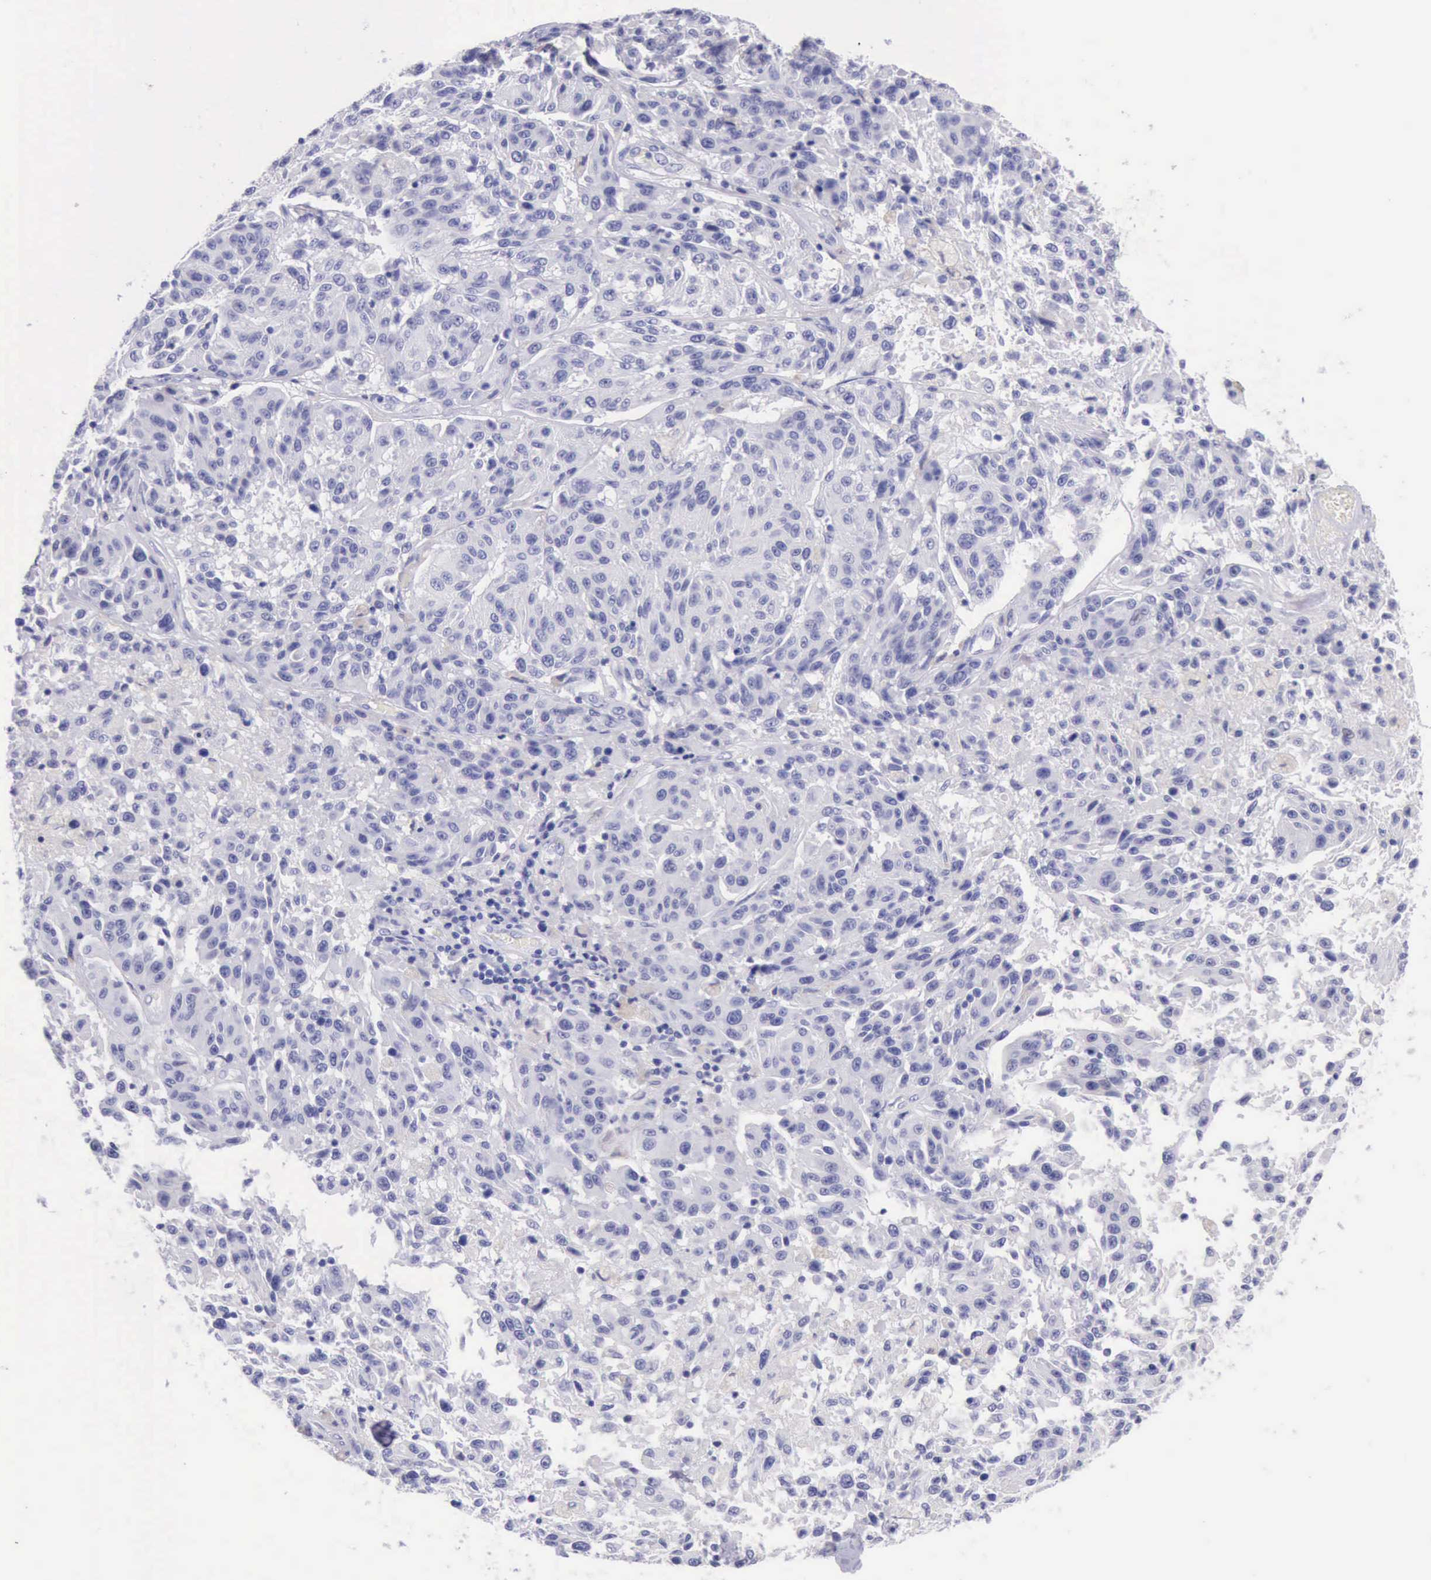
{"staining": {"intensity": "negative", "quantity": "none", "location": "none"}, "tissue": "melanoma", "cell_type": "Tumor cells", "image_type": "cancer", "snomed": [{"axis": "morphology", "description": "Malignant melanoma, NOS"}, {"axis": "topography", "description": "Skin"}], "caption": "A high-resolution image shows immunohistochemistry (IHC) staining of melanoma, which demonstrates no significant positivity in tumor cells.", "gene": "KRT8", "patient": {"sex": "female", "age": 77}}